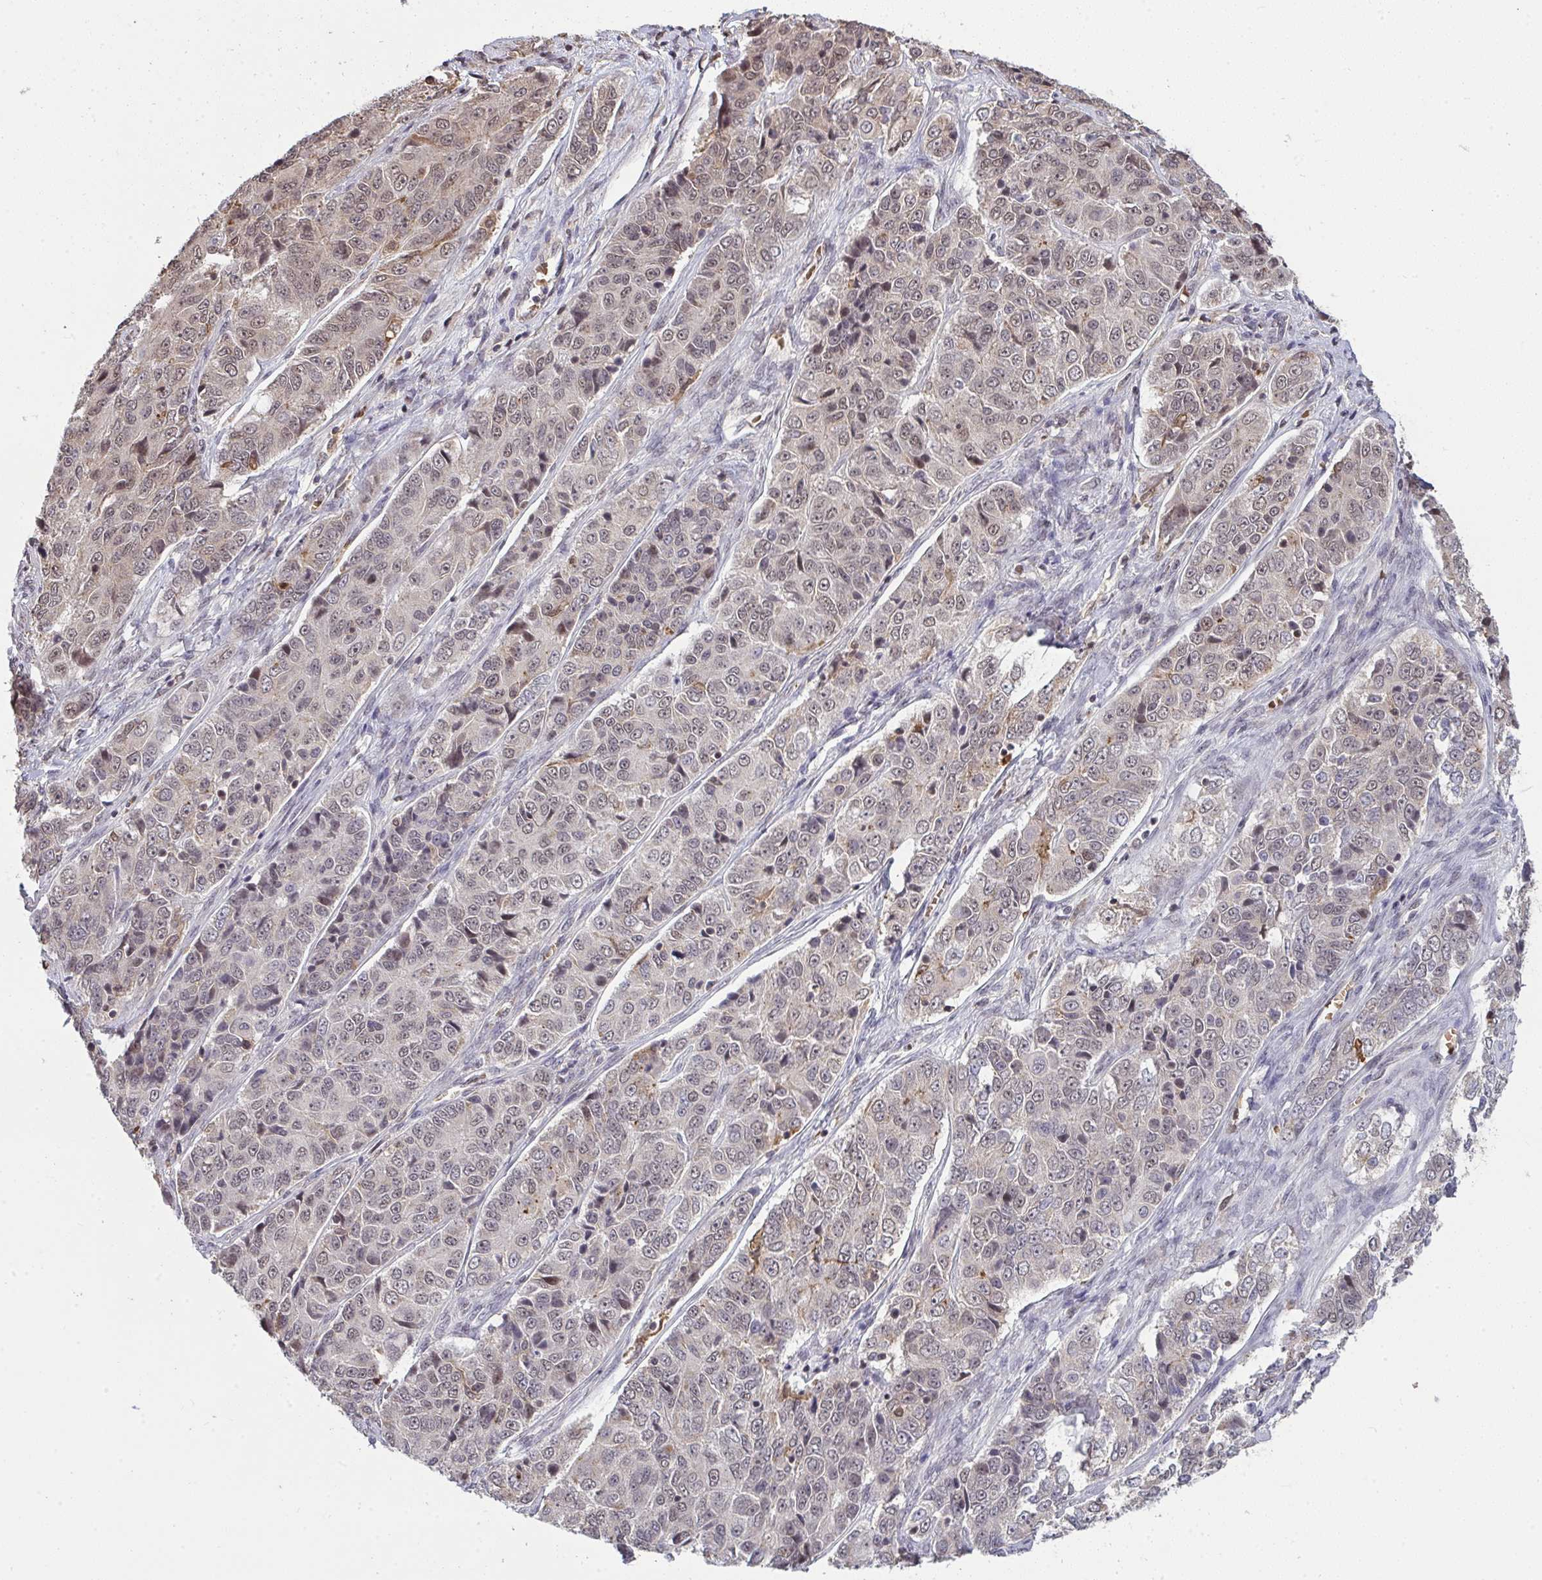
{"staining": {"intensity": "weak", "quantity": "<25%", "location": "nuclear"}, "tissue": "ovarian cancer", "cell_type": "Tumor cells", "image_type": "cancer", "snomed": [{"axis": "morphology", "description": "Carcinoma, endometroid"}, {"axis": "topography", "description": "Ovary"}], "caption": "Tumor cells show no significant protein expression in endometroid carcinoma (ovarian). (DAB IHC visualized using brightfield microscopy, high magnification).", "gene": "SAP30", "patient": {"sex": "female", "age": 51}}